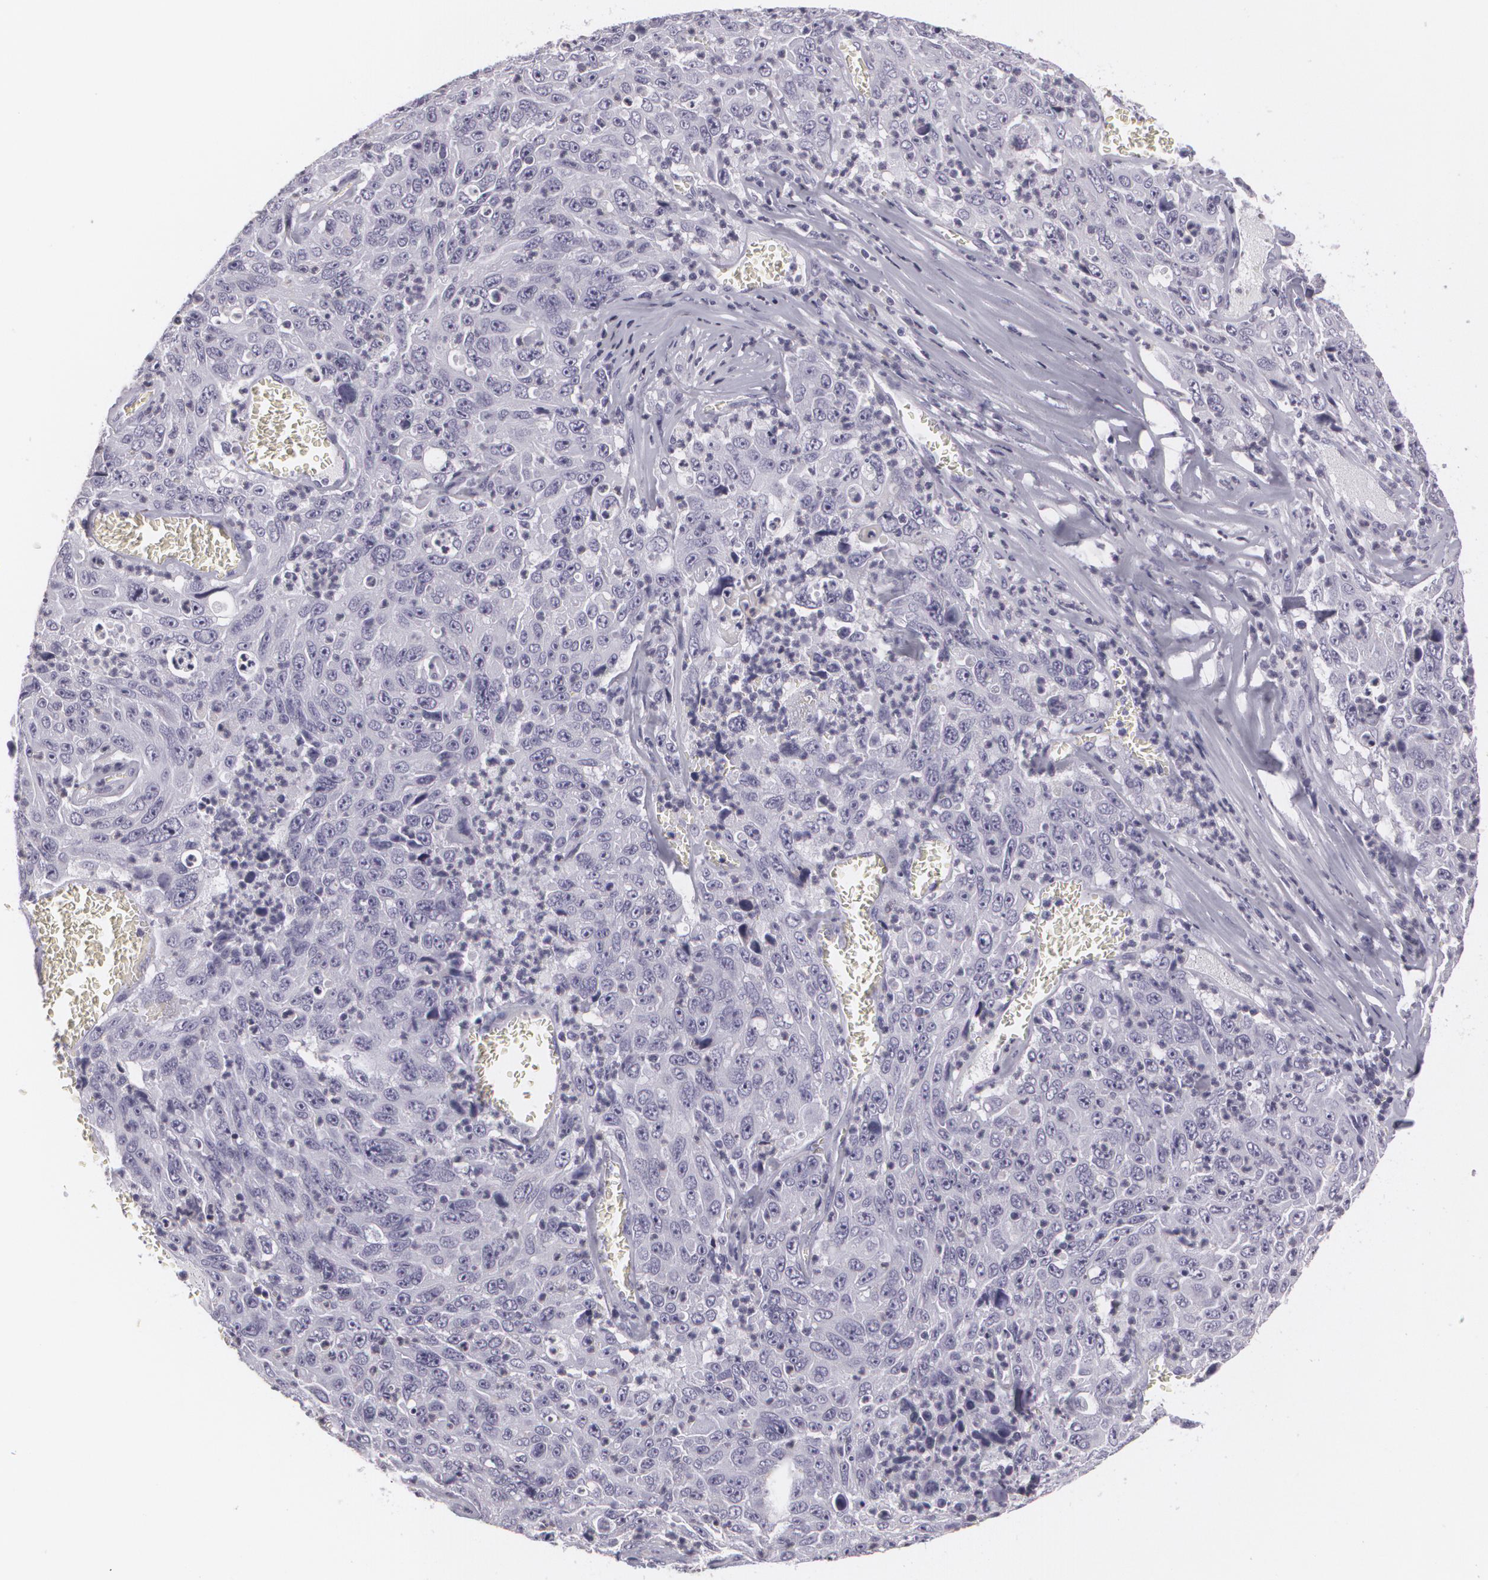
{"staining": {"intensity": "negative", "quantity": "none", "location": "none"}, "tissue": "lung cancer", "cell_type": "Tumor cells", "image_type": "cancer", "snomed": [{"axis": "morphology", "description": "Squamous cell carcinoma, NOS"}, {"axis": "topography", "description": "Lung"}], "caption": "Immunohistochemistry of squamous cell carcinoma (lung) reveals no positivity in tumor cells.", "gene": "MAP2", "patient": {"sex": "male", "age": 64}}